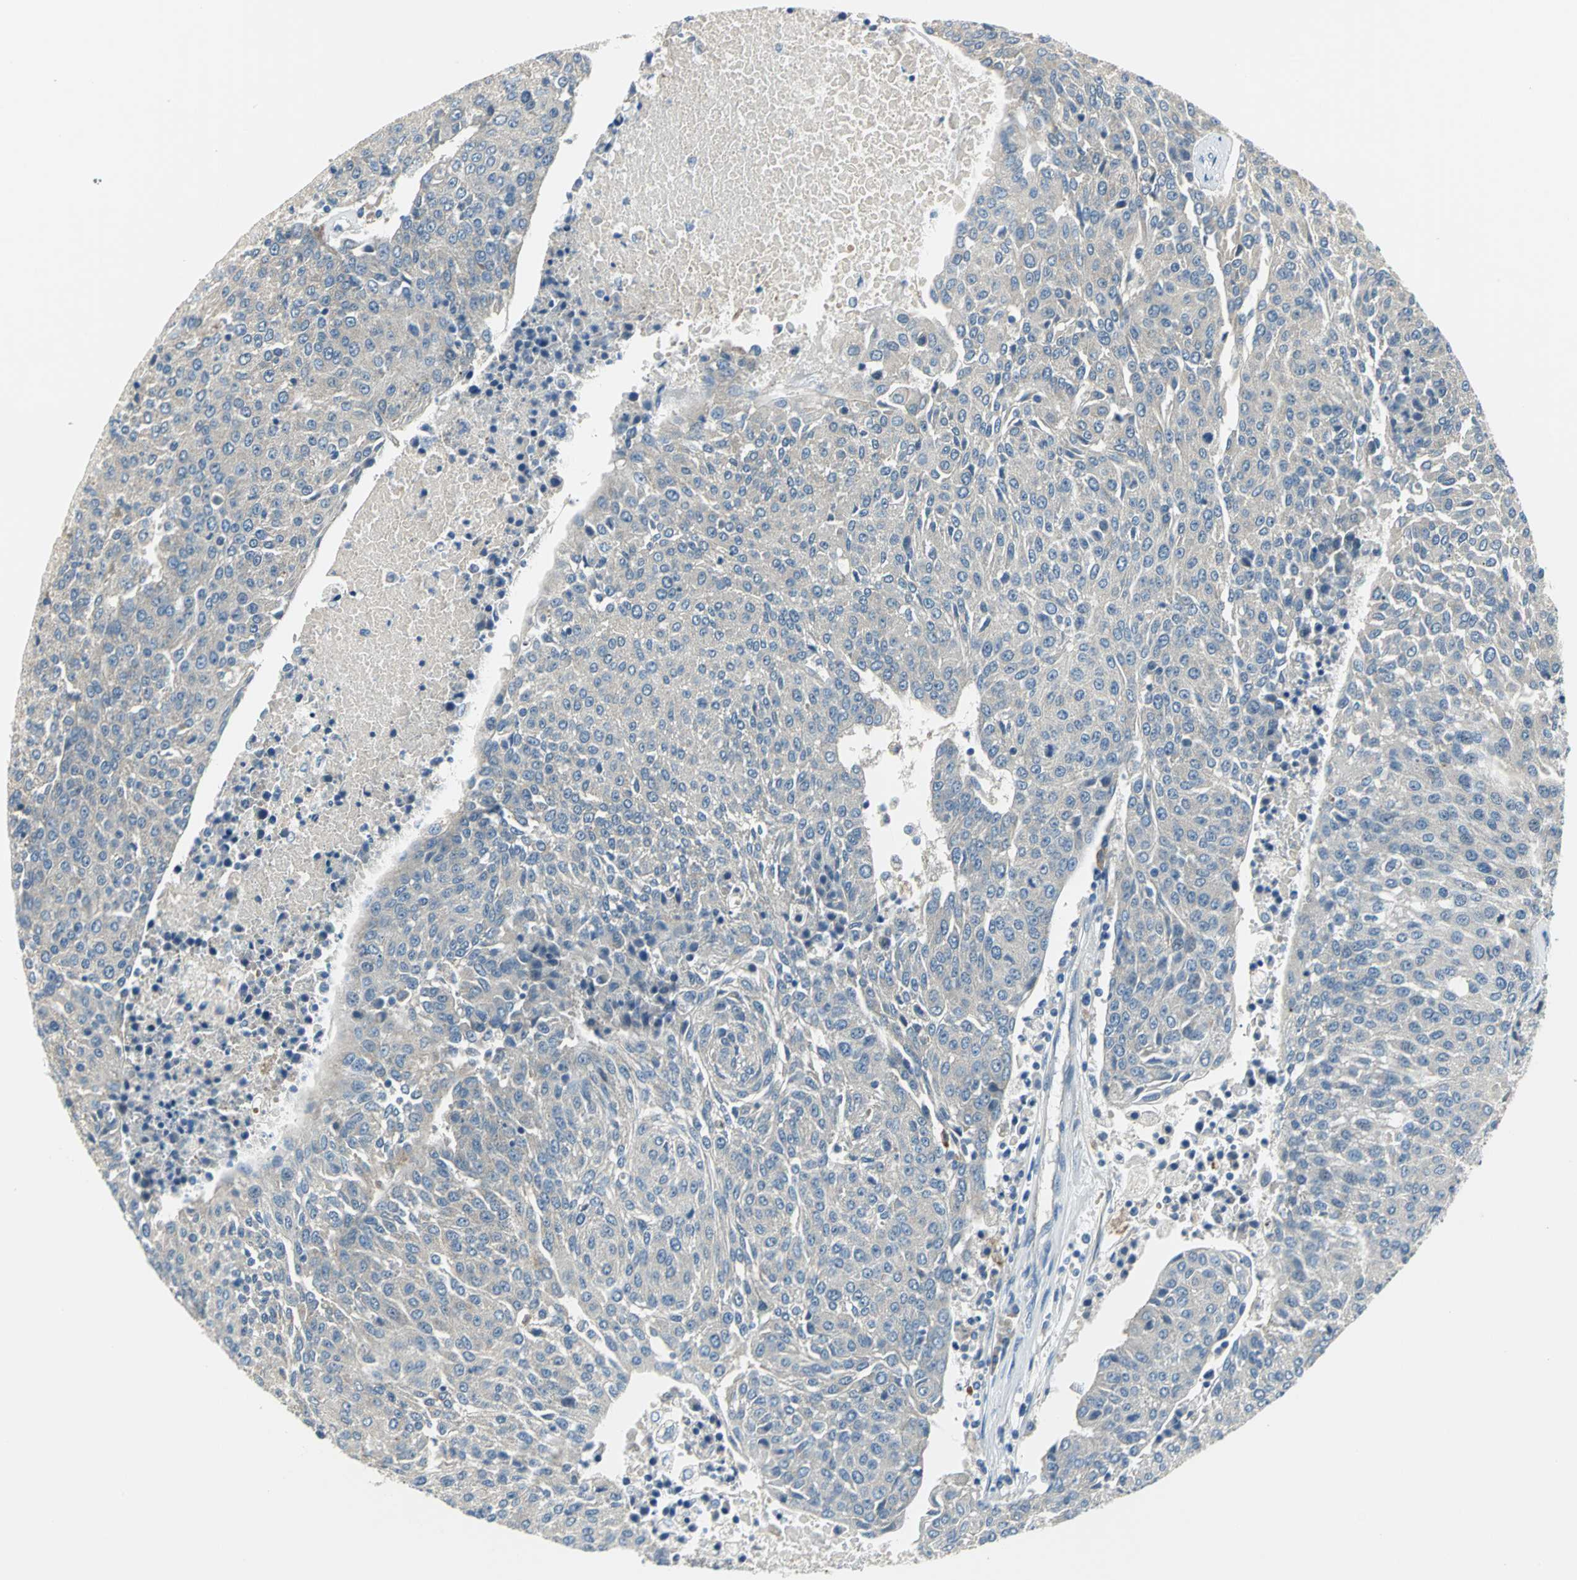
{"staining": {"intensity": "weak", "quantity": "25%-75%", "location": "cytoplasmic/membranous"}, "tissue": "urothelial cancer", "cell_type": "Tumor cells", "image_type": "cancer", "snomed": [{"axis": "morphology", "description": "Urothelial carcinoma, High grade"}, {"axis": "topography", "description": "Urinary bladder"}], "caption": "Protein staining by immunohistochemistry (IHC) shows weak cytoplasmic/membranous staining in approximately 25%-75% of tumor cells in high-grade urothelial carcinoma. The staining is performed using DAB (3,3'-diaminobenzidine) brown chromogen to label protein expression. The nuclei are counter-stained blue using hematoxylin.", "gene": "SLC16A7", "patient": {"sex": "female", "age": 85}}